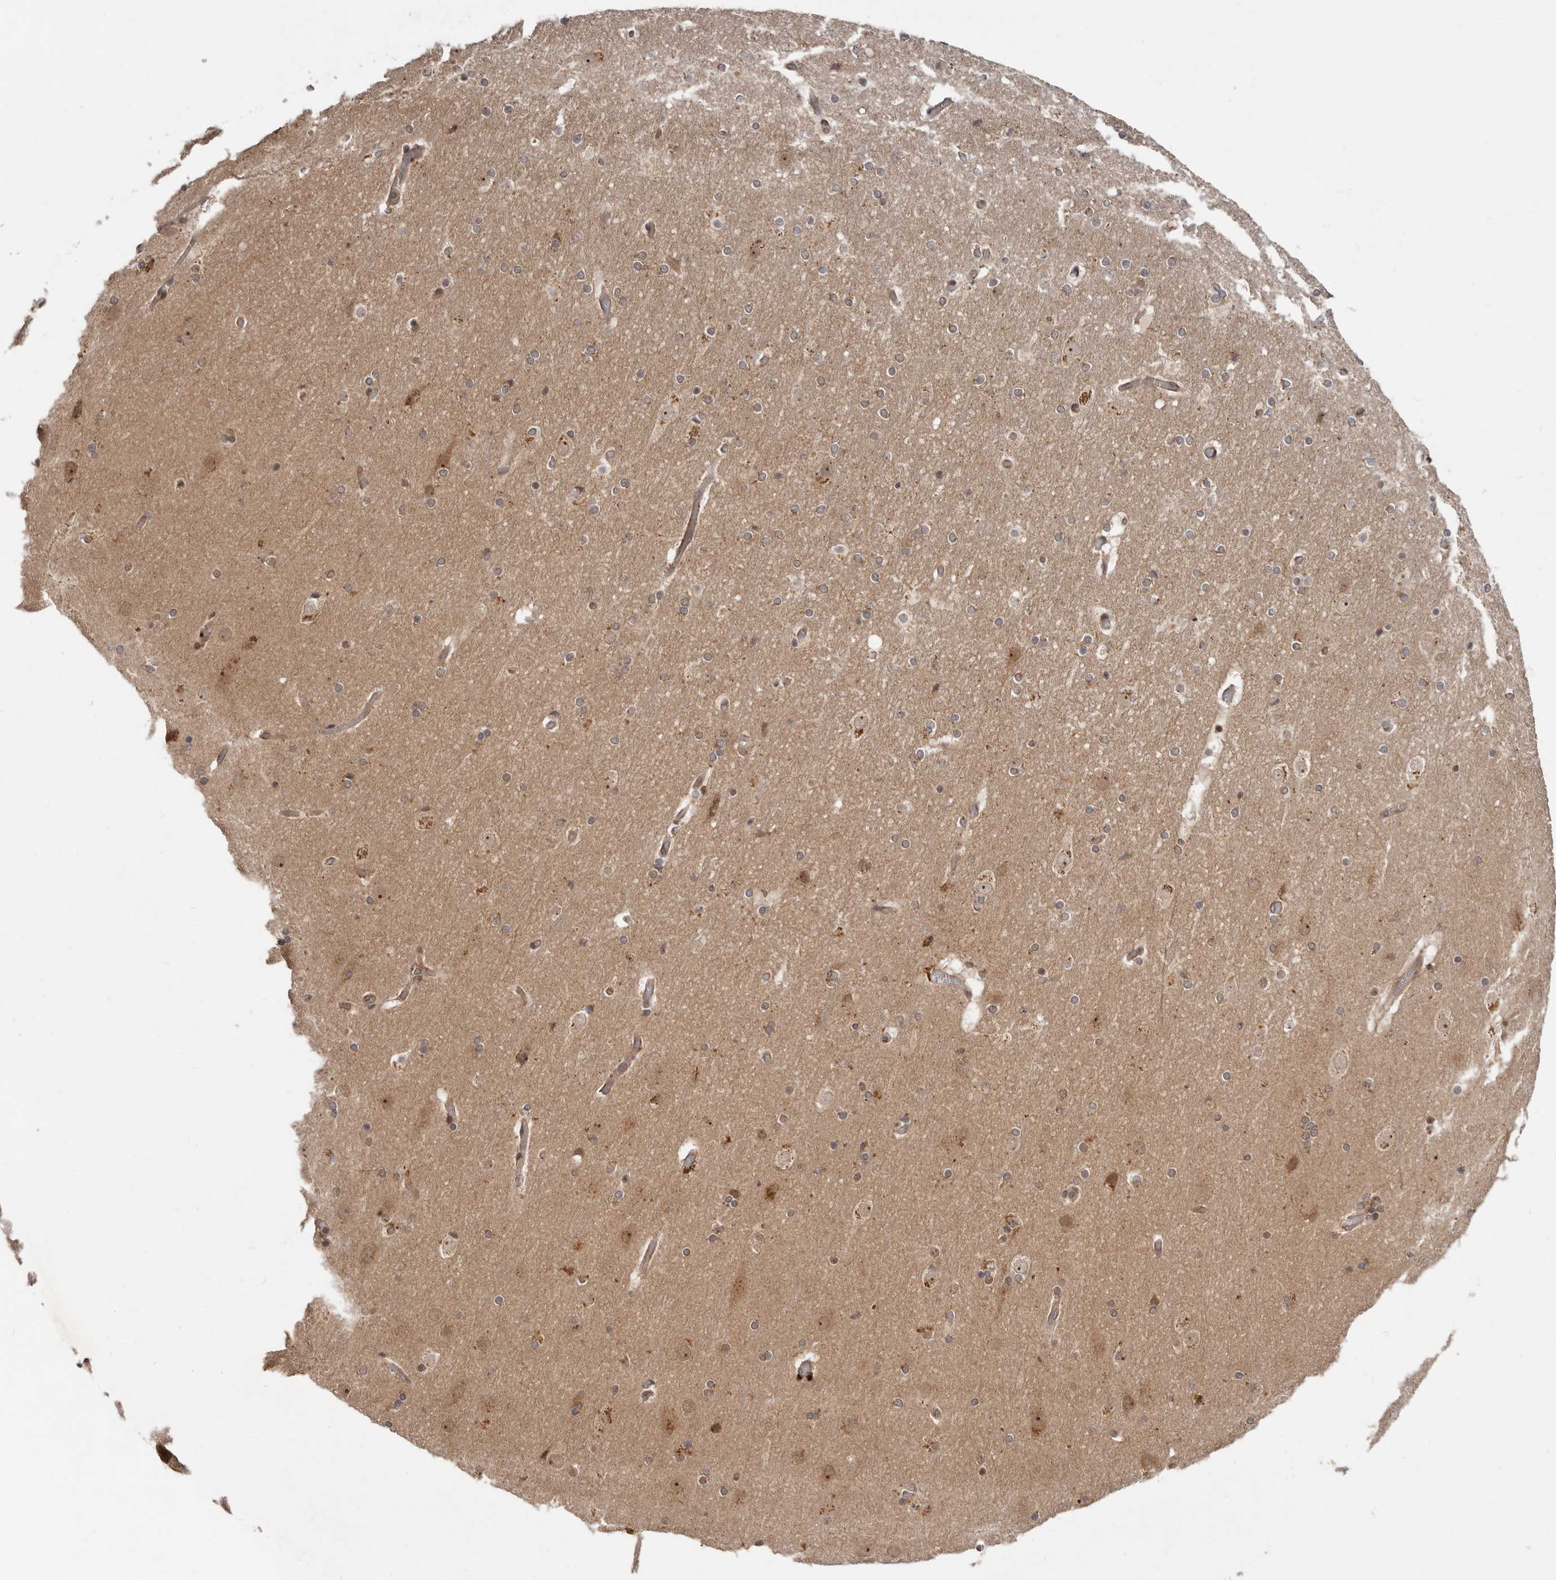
{"staining": {"intensity": "moderate", "quantity": ">75%", "location": "cytoplasmic/membranous"}, "tissue": "cerebral cortex", "cell_type": "Endothelial cells", "image_type": "normal", "snomed": [{"axis": "morphology", "description": "Normal tissue, NOS"}, {"axis": "topography", "description": "Cerebral cortex"}], "caption": "Immunohistochemical staining of benign human cerebral cortex shows >75% levels of moderate cytoplasmic/membranous protein expression in approximately >75% of endothelial cells.", "gene": "BAD", "patient": {"sex": "male", "age": 57}}